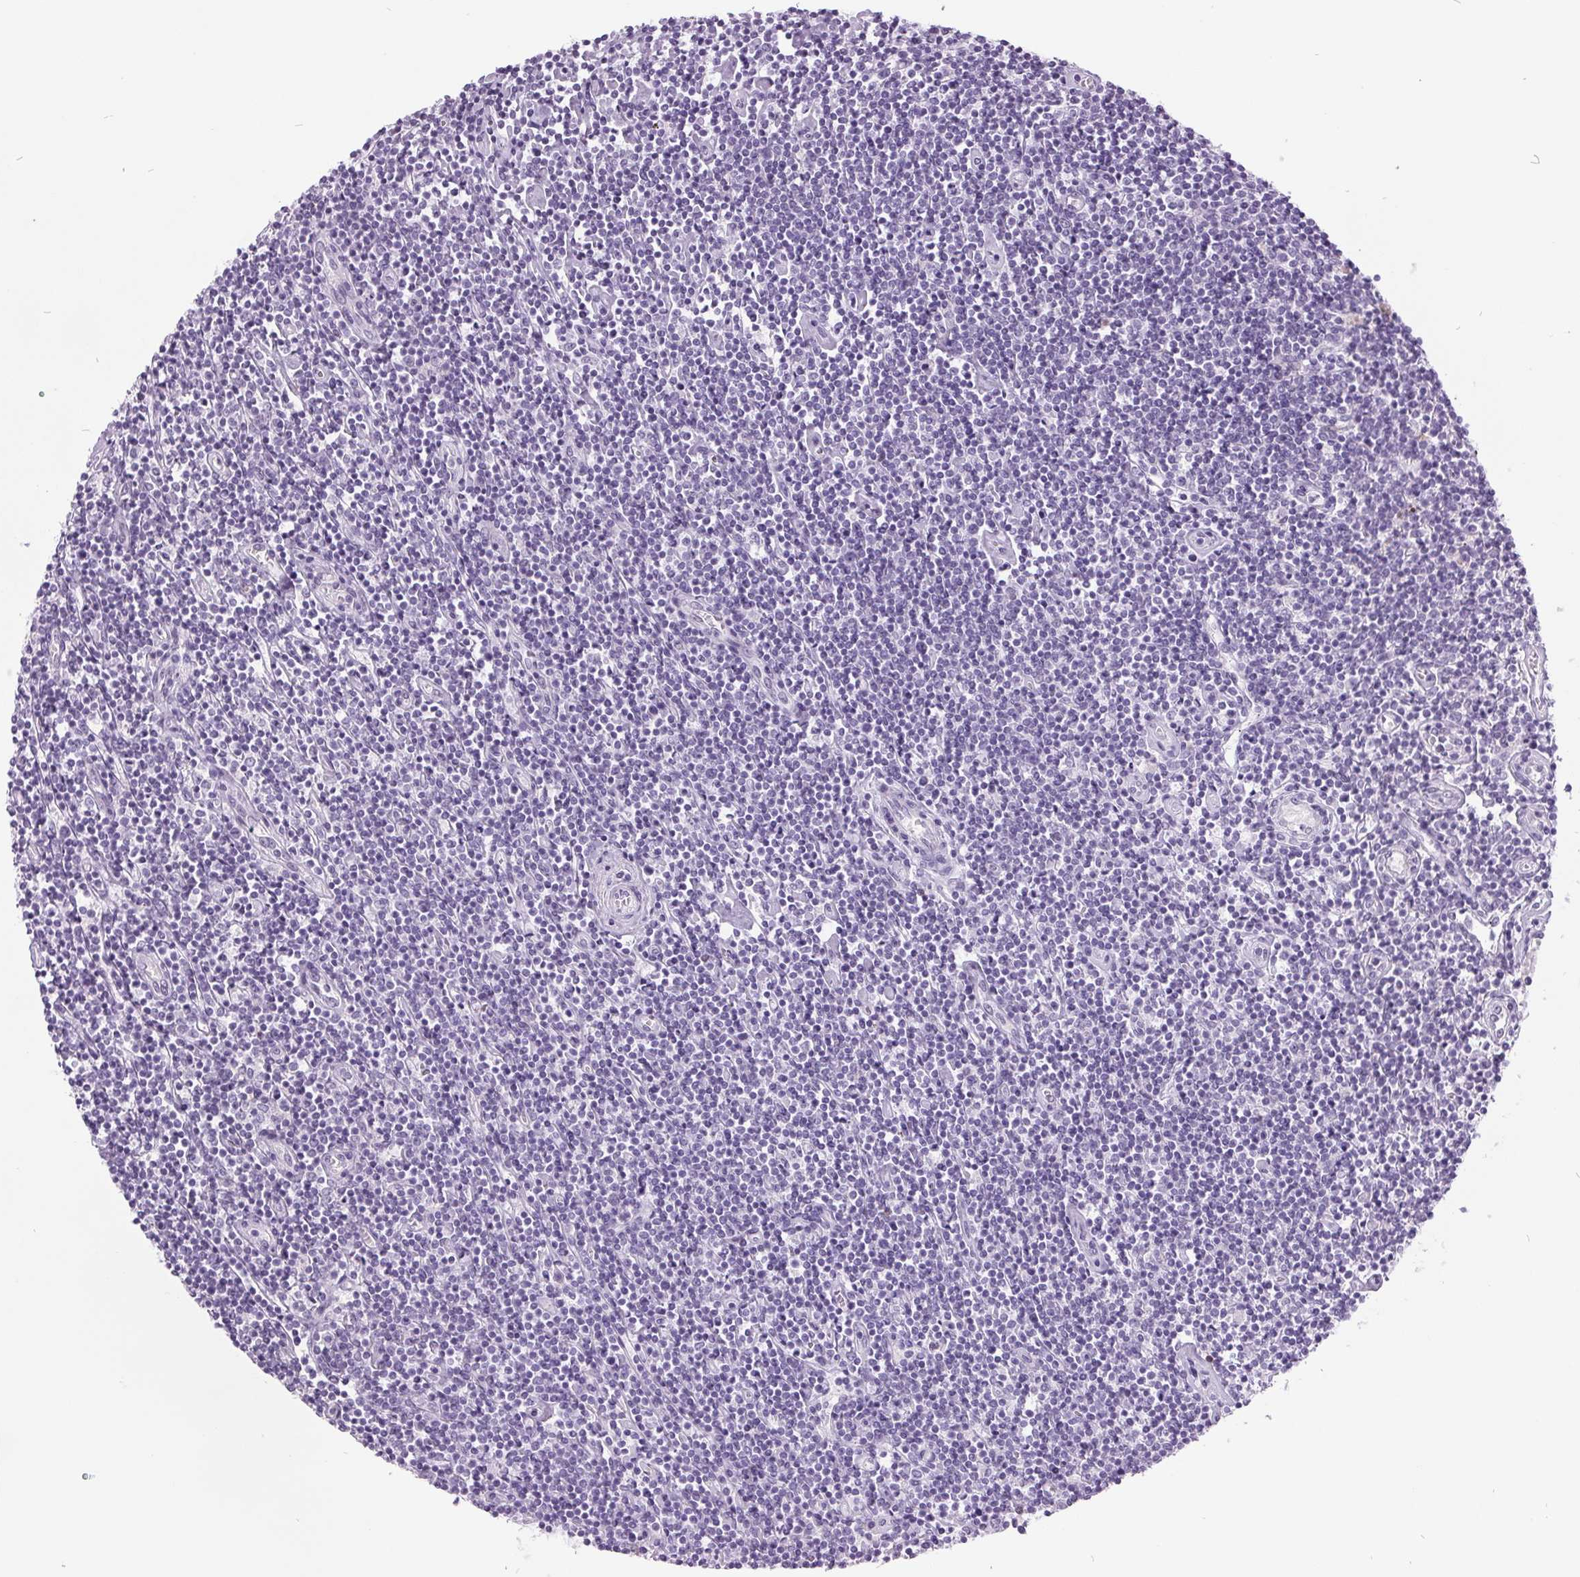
{"staining": {"intensity": "negative", "quantity": "none", "location": "none"}, "tissue": "lymphoma", "cell_type": "Tumor cells", "image_type": "cancer", "snomed": [{"axis": "morphology", "description": "Hodgkin's disease, NOS"}, {"axis": "topography", "description": "Lymph node"}], "caption": "Human Hodgkin's disease stained for a protein using immunohistochemistry (IHC) reveals no staining in tumor cells.", "gene": "ODAD2", "patient": {"sex": "male", "age": 40}}